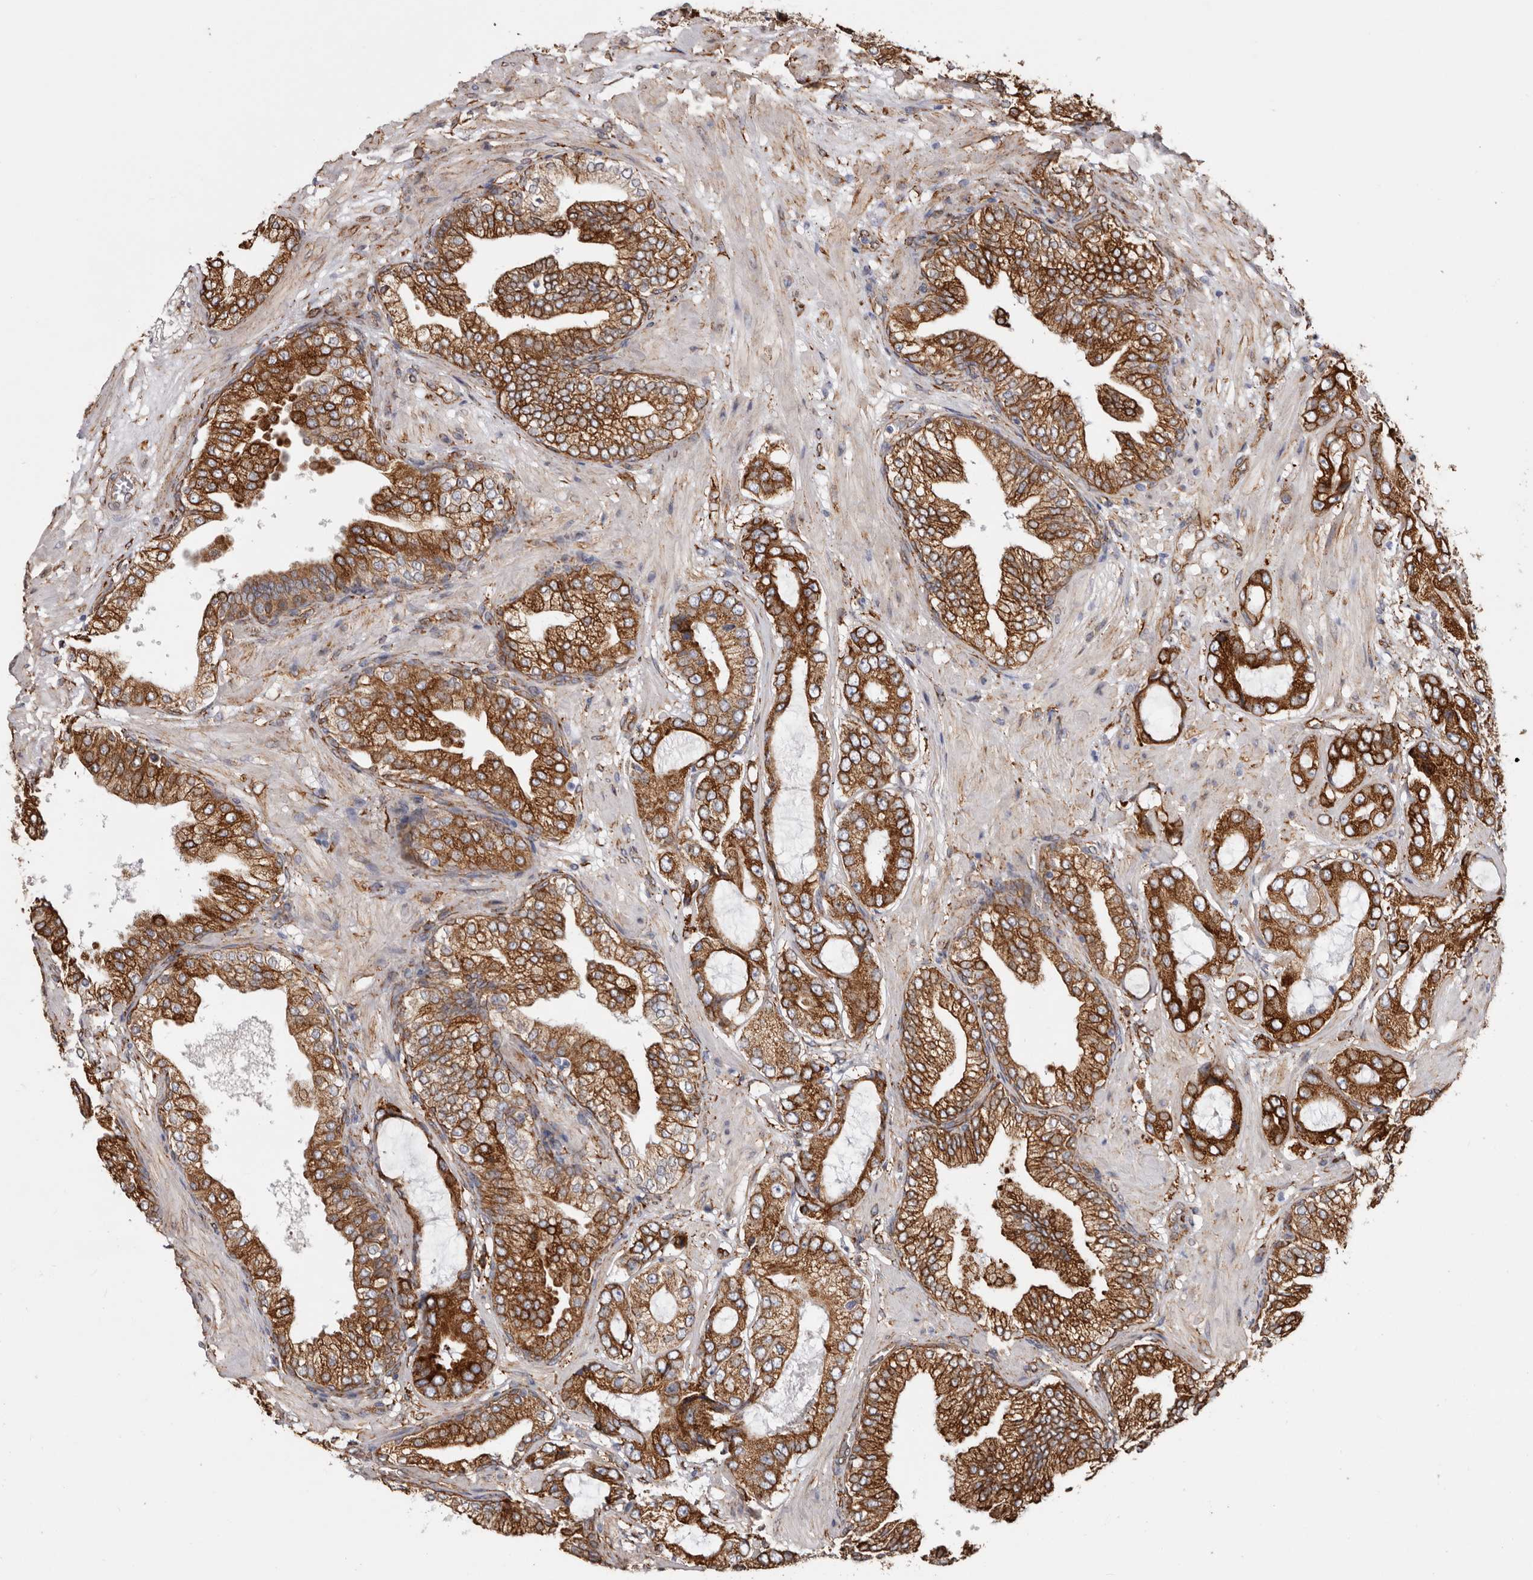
{"staining": {"intensity": "strong", "quantity": ">75%", "location": "cytoplasmic/membranous"}, "tissue": "prostate cancer", "cell_type": "Tumor cells", "image_type": "cancer", "snomed": [{"axis": "morphology", "description": "Adenocarcinoma, High grade"}, {"axis": "topography", "description": "Prostate"}], "caption": "A brown stain shows strong cytoplasmic/membranous expression of a protein in adenocarcinoma (high-grade) (prostate) tumor cells. Immunohistochemistry (ihc) stains the protein of interest in brown and the nuclei are stained blue.", "gene": "SEMA3E", "patient": {"sex": "male", "age": 59}}